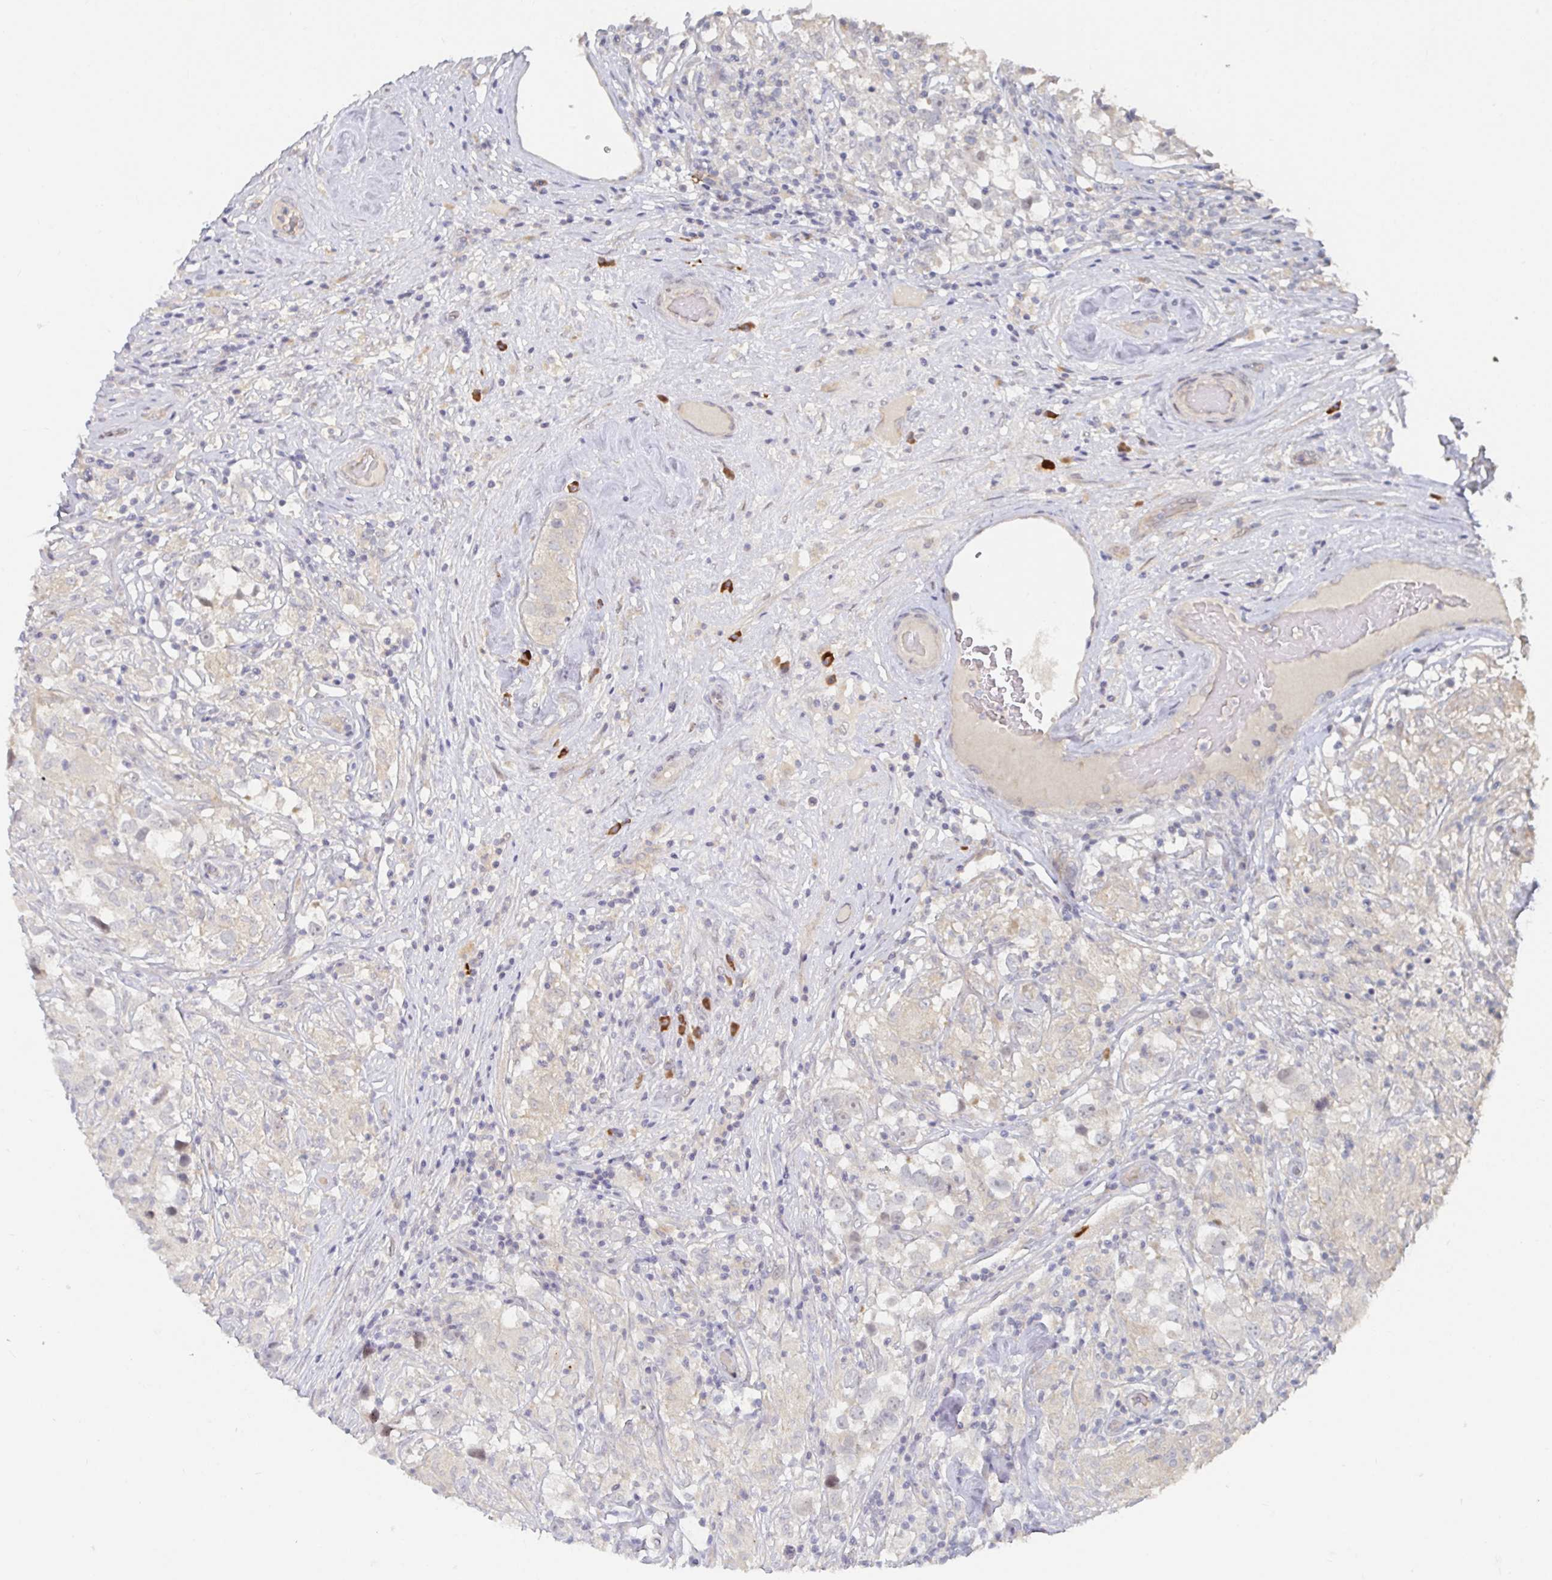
{"staining": {"intensity": "negative", "quantity": "none", "location": "none"}, "tissue": "testis cancer", "cell_type": "Tumor cells", "image_type": "cancer", "snomed": [{"axis": "morphology", "description": "Seminoma, NOS"}, {"axis": "topography", "description": "Testis"}], "caption": "Immunohistochemistry (IHC) histopathology image of neoplastic tissue: seminoma (testis) stained with DAB (3,3'-diaminobenzidine) reveals no significant protein expression in tumor cells.", "gene": "MEIS1", "patient": {"sex": "male", "age": 46}}